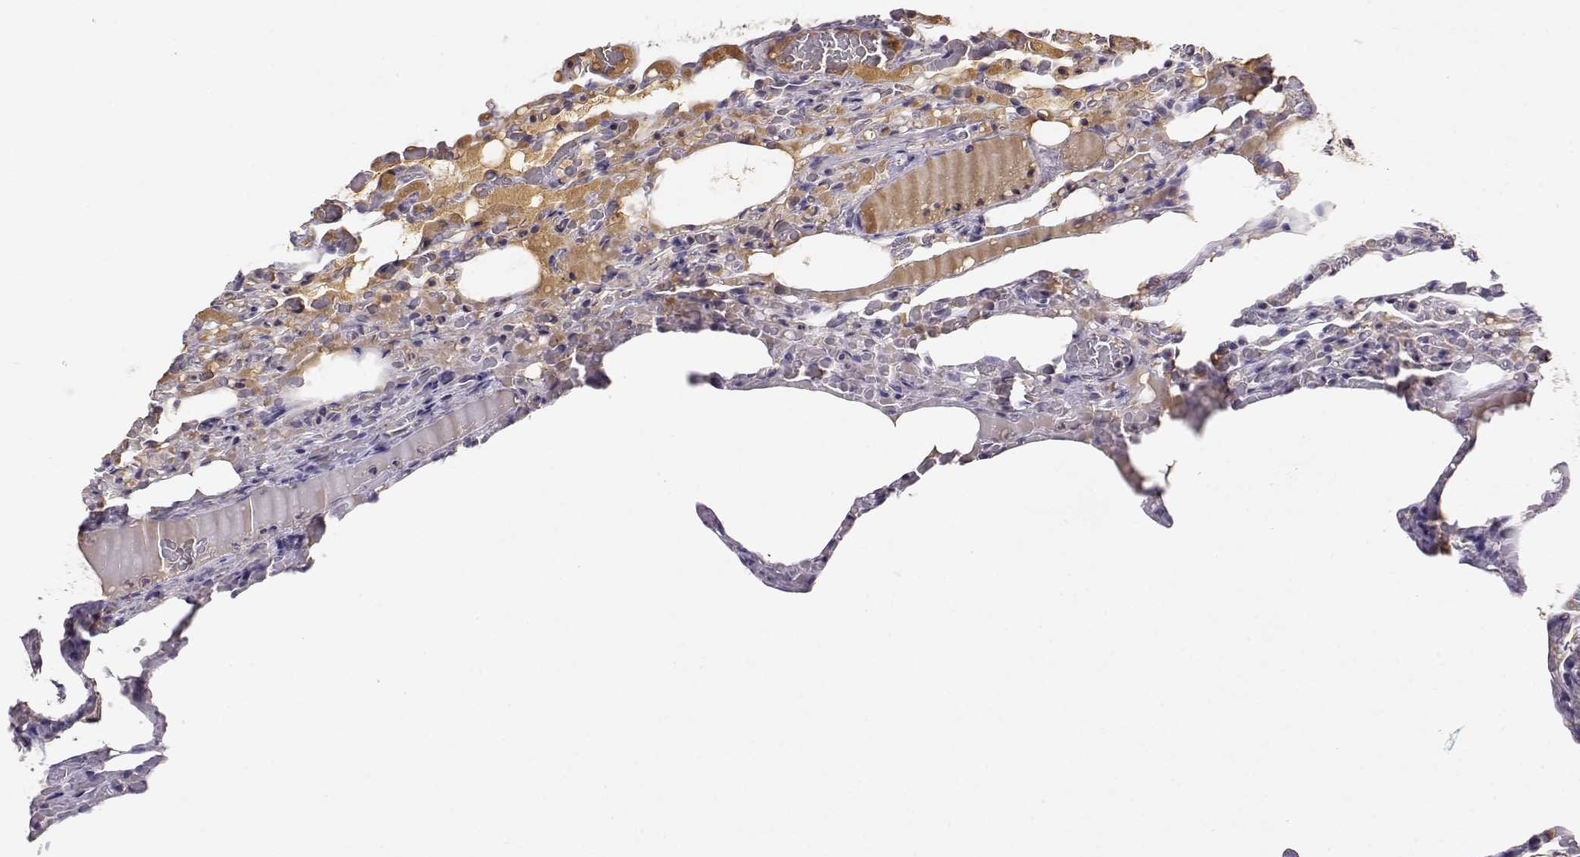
{"staining": {"intensity": "negative", "quantity": "none", "location": "none"}, "tissue": "lung", "cell_type": "Alveolar cells", "image_type": "normal", "snomed": [{"axis": "morphology", "description": "Normal tissue, NOS"}, {"axis": "topography", "description": "Lung"}], "caption": "Immunohistochemical staining of normal lung reveals no significant positivity in alveolar cells.", "gene": "TACR1", "patient": {"sex": "female", "age": 43}}